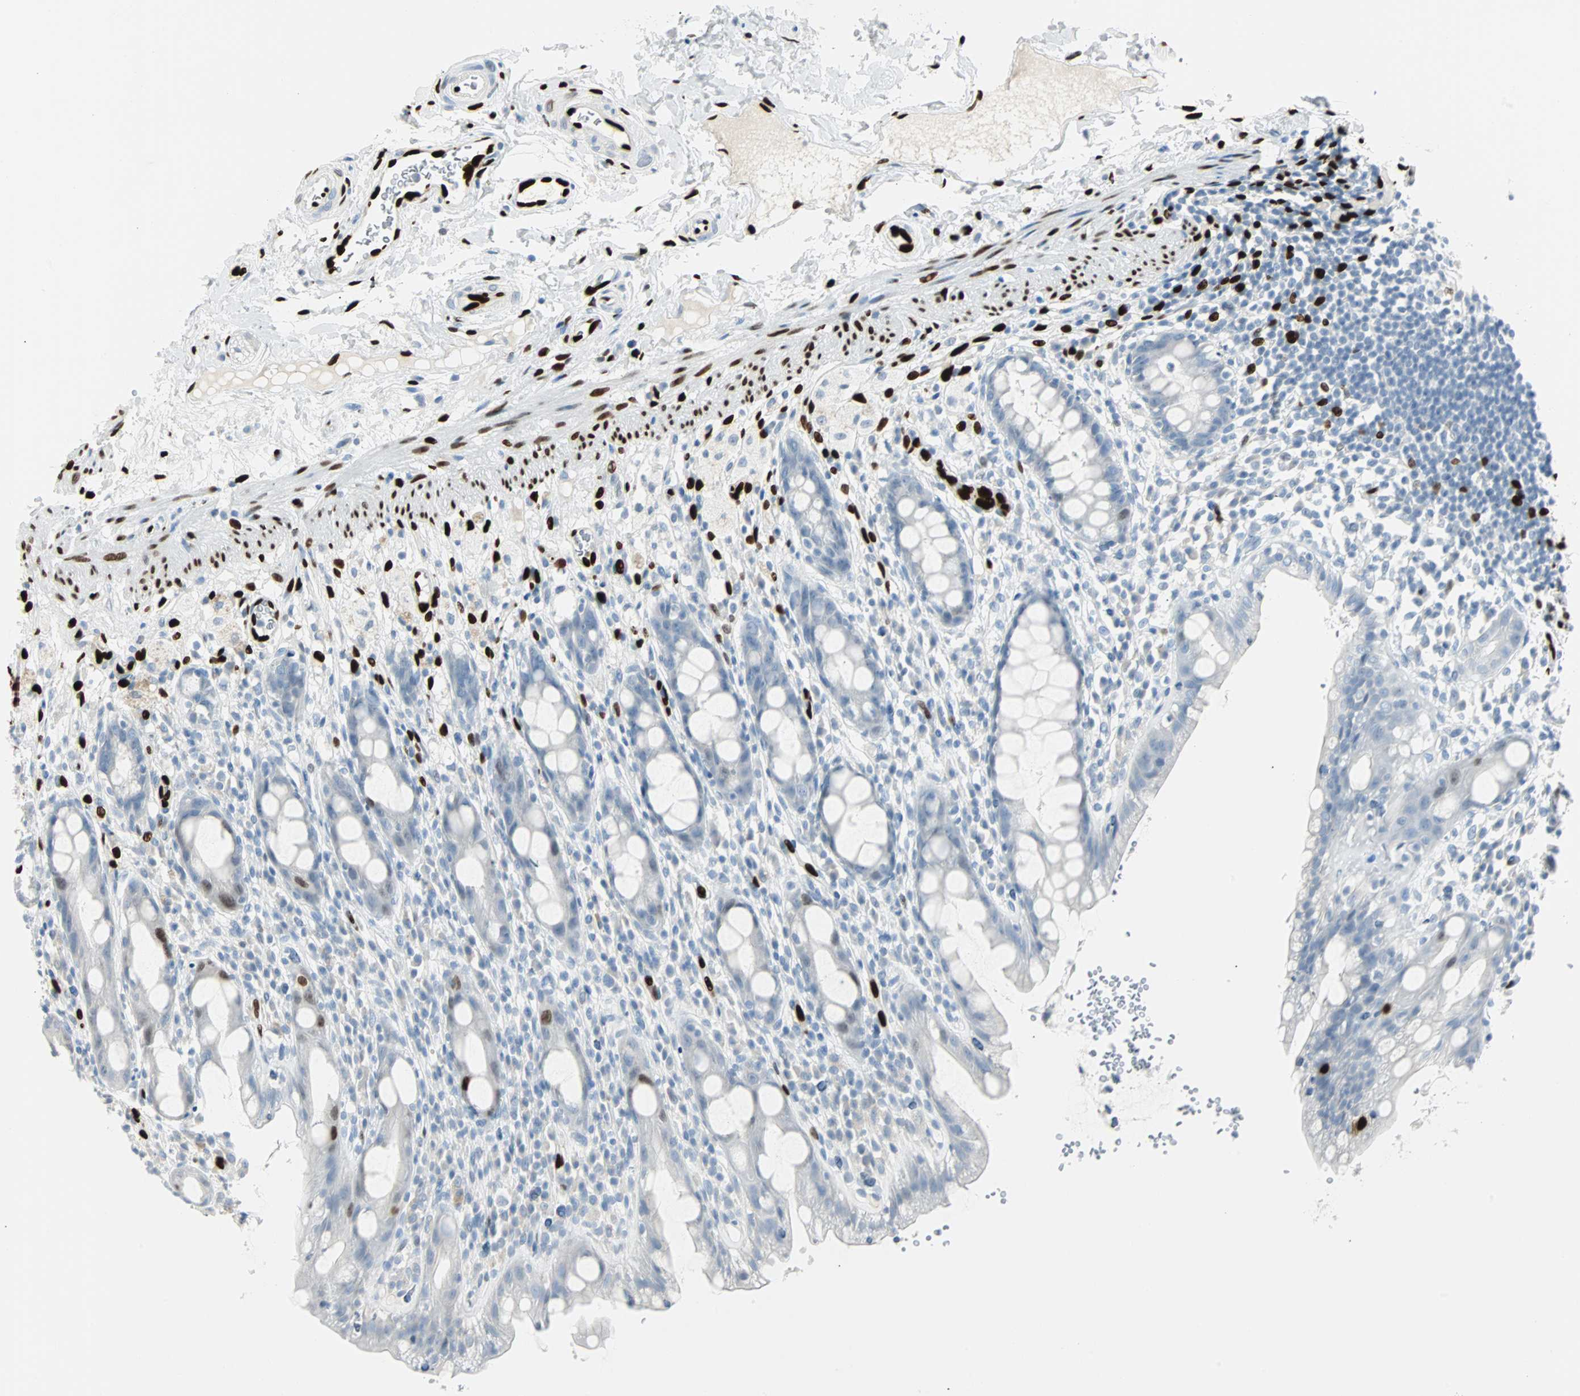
{"staining": {"intensity": "negative", "quantity": "none", "location": "none"}, "tissue": "rectum", "cell_type": "Glandular cells", "image_type": "normal", "snomed": [{"axis": "morphology", "description": "Normal tissue, NOS"}, {"axis": "topography", "description": "Rectum"}], "caption": "Rectum stained for a protein using IHC shows no staining glandular cells.", "gene": "IL33", "patient": {"sex": "male", "age": 44}}